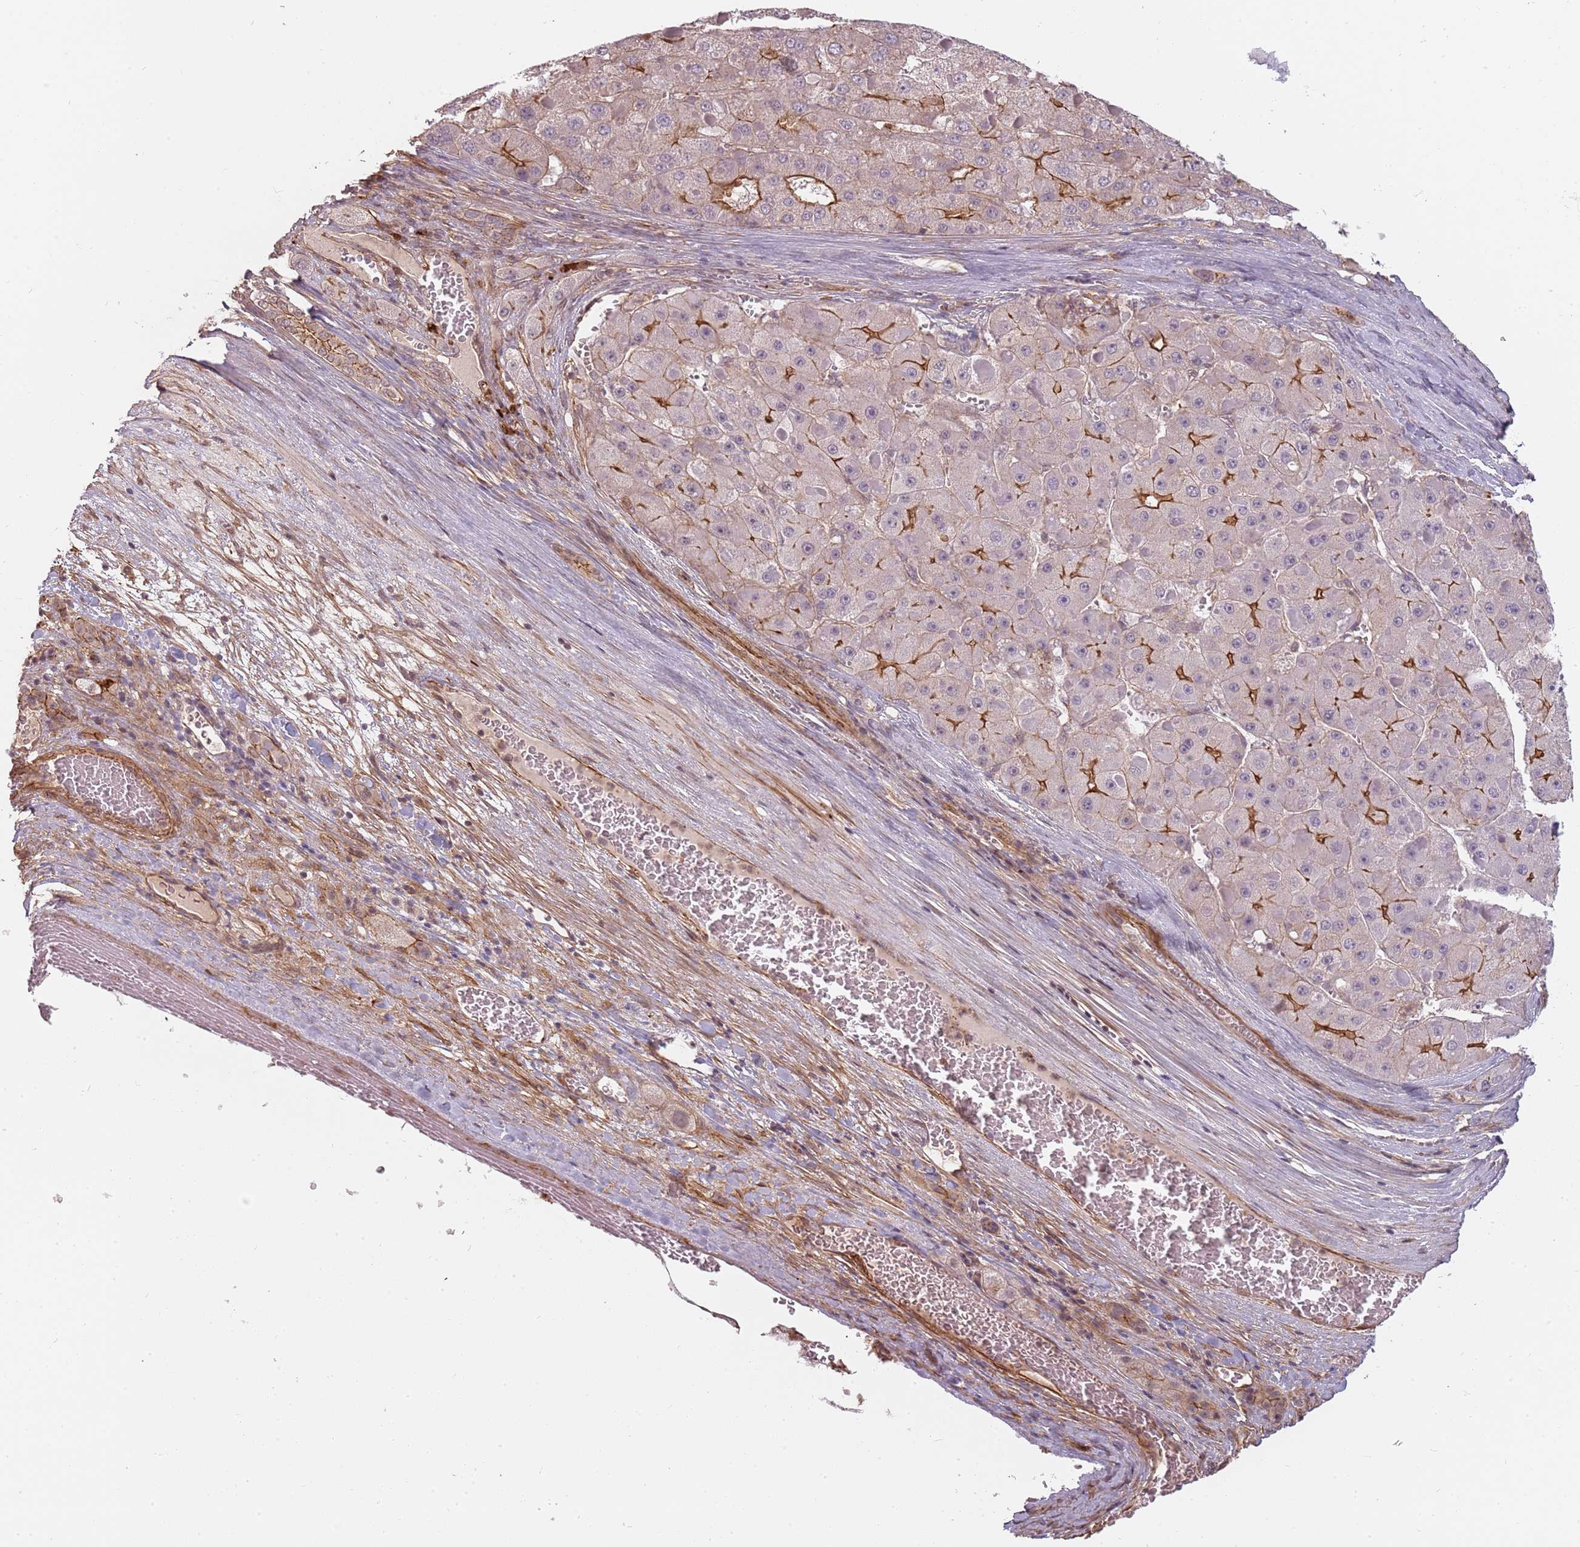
{"staining": {"intensity": "moderate", "quantity": "<25%", "location": "cytoplasmic/membranous"}, "tissue": "liver cancer", "cell_type": "Tumor cells", "image_type": "cancer", "snomed": [{"axis": "morphology", "description": "Carcinoma, Hepatocellular, NOS"}, {"axis": "topography", "description": "Liver"}], "caption": "Liver cancer (hepatocellular carcinoma) tissue displays moderate cytoplasmic/membranous expression in about <25% of tumor cells, visualized by immunohistochemistry. The staining was performed using DAB, with brown indicating positive protein expression. Nuclei are stained blue with hematoxylin.", "gene": "PPP1R14C", "patient": {"sex": "female", "age": 73}}